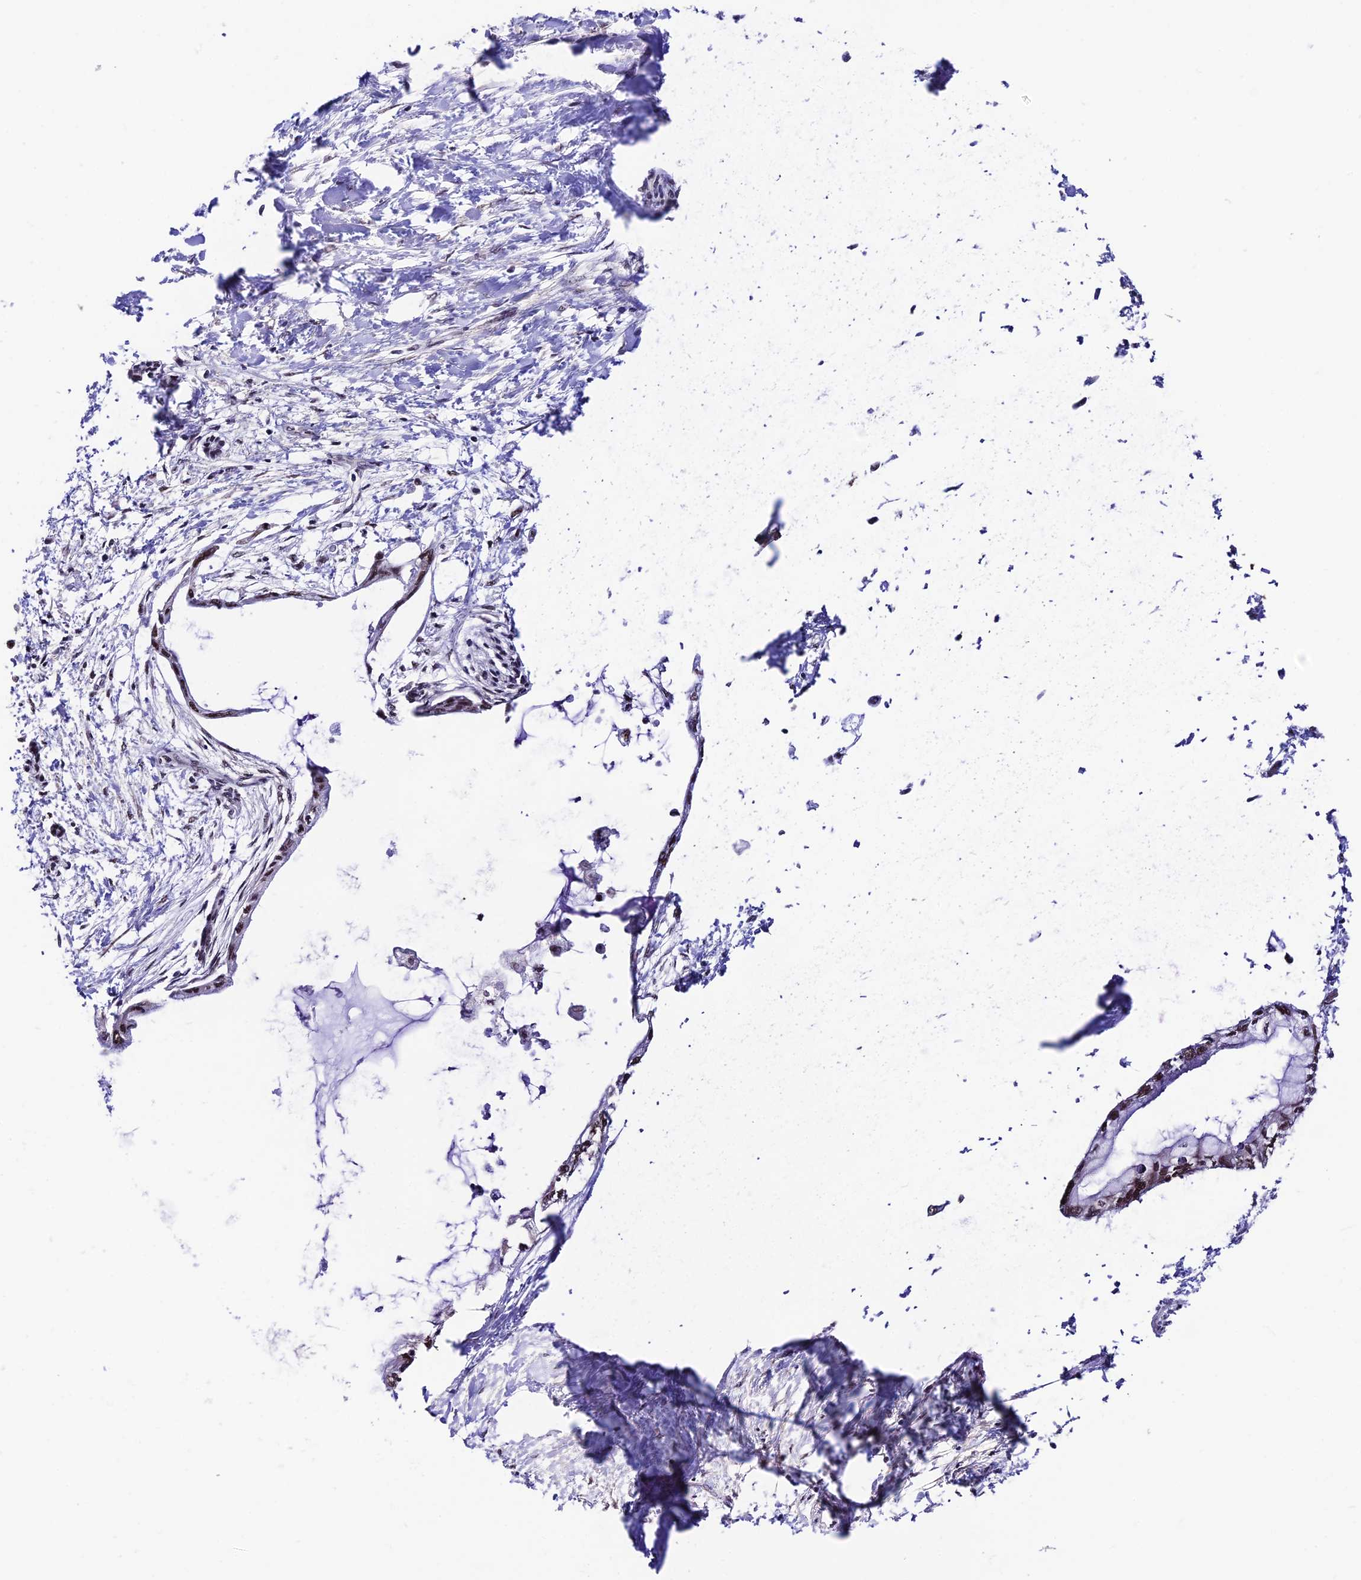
{"staining": {"intensity": "strong", "quantity": ">75%", "location": "nuclear"}, "tissue": "pancreatic cancer", "cell_type": "Tumor cells", "image_type": "cancer", "snomed": [{"axis": "morphology", "description": "Adenocarcinoma, NOS"}, {"axis": "topography", "description": "Pancreas"}], "caption": "Pancreatic cancer tissue exhibits strong nuclear staining in approximately >75% of tumor cells", "gene": "RBM42", "patient": {"sex": "male", "age": 48}}